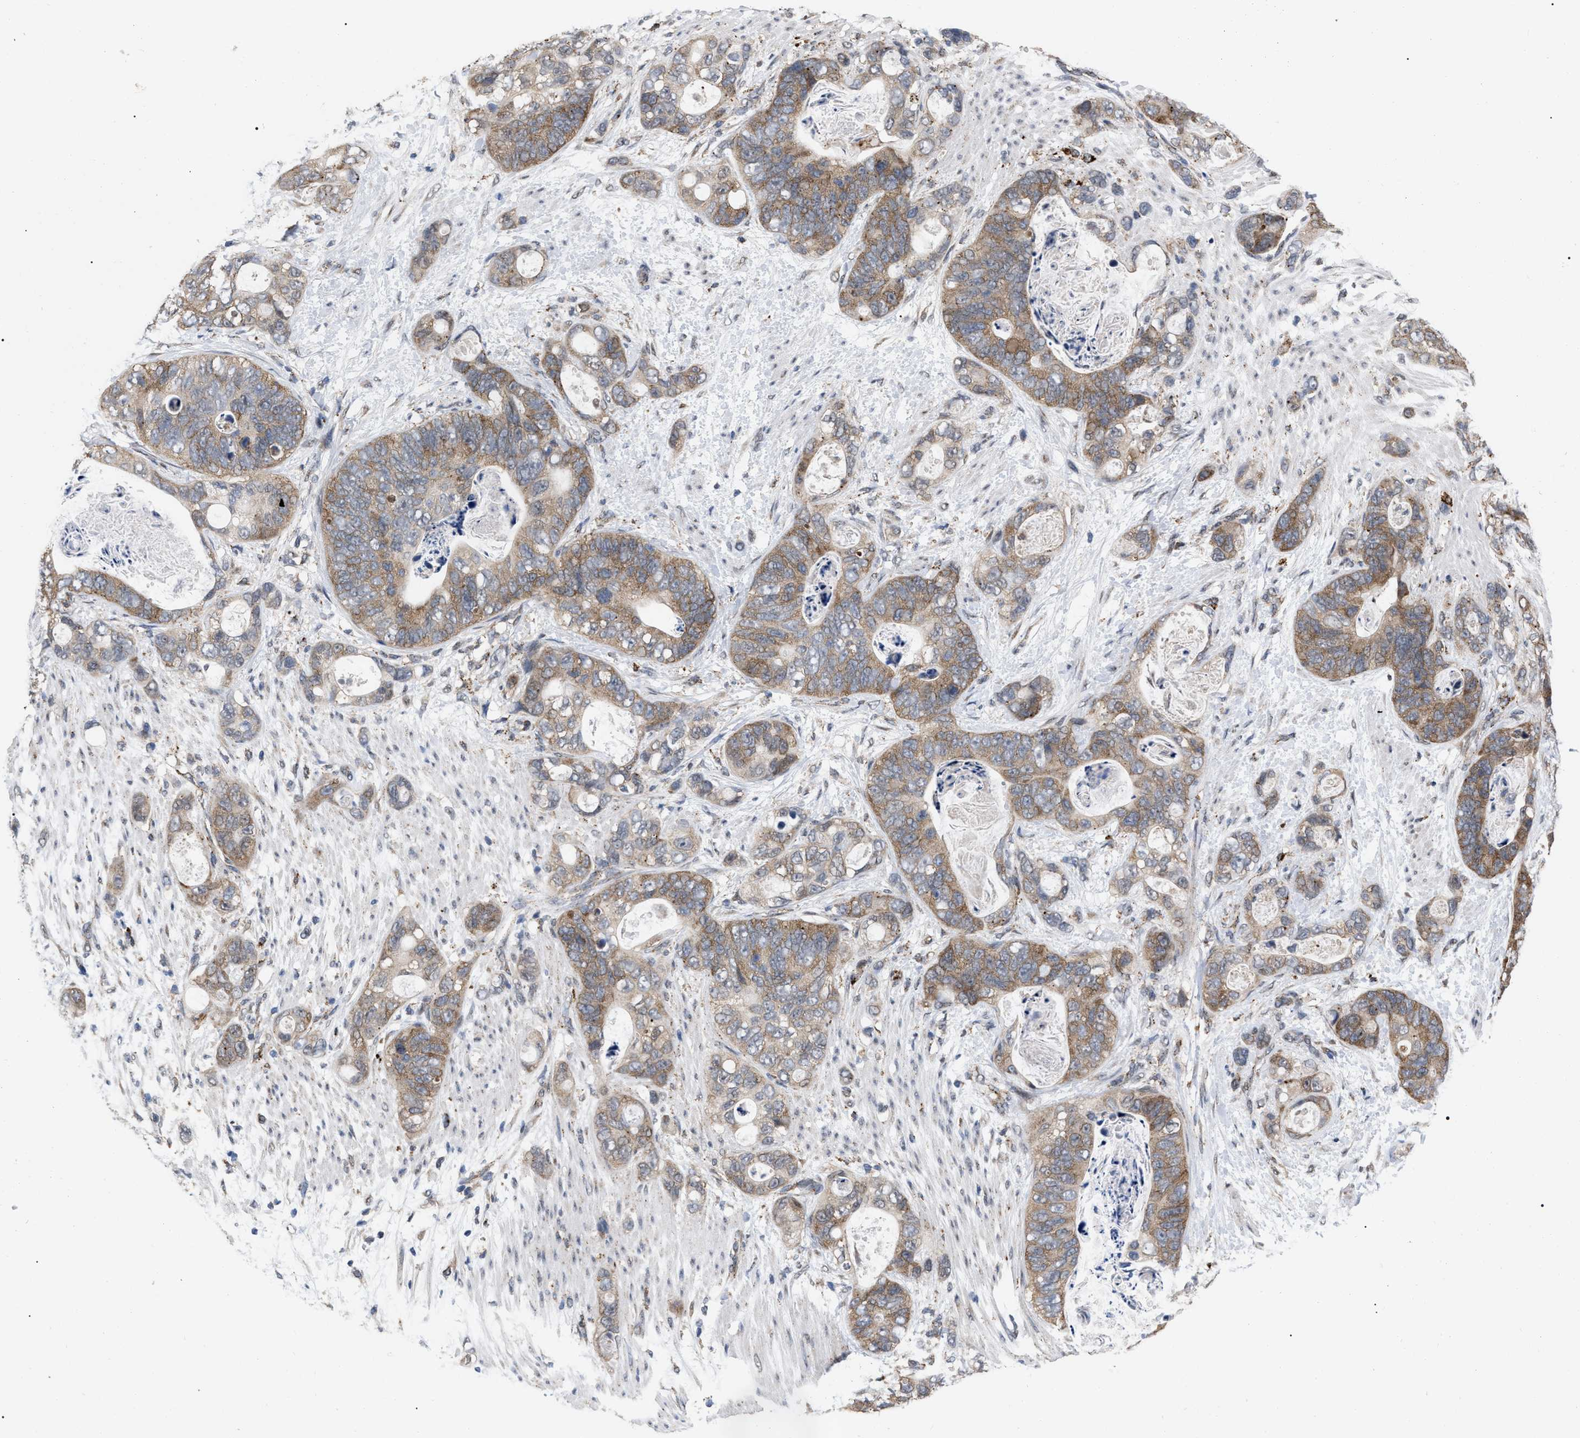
{"staining": {"intensity": "moderate", "quantity": ">75%", "location": "cytoplasmic/membranous"}, "tissue": "stomach cancer", "cell_type": "Tumor cells", "image_type": "cancer", "snomed": [{"axis": "morphology", "description": "Normal tissue, NOS"}, {"axis": "morphology", "description": "Adenocarcinoma, NOS"}, {"axis": "topography", "description": "Stomach"}], "caption": "Immunohistochemistry (IHC) of stomach cancer (adenocarcinoma) reveals medium levels of moderate cytoplasmic/membranous staining in about >75% of tumor cells.", "gene": "UPF1", "patient": {"sex": "female", "age": 89}}